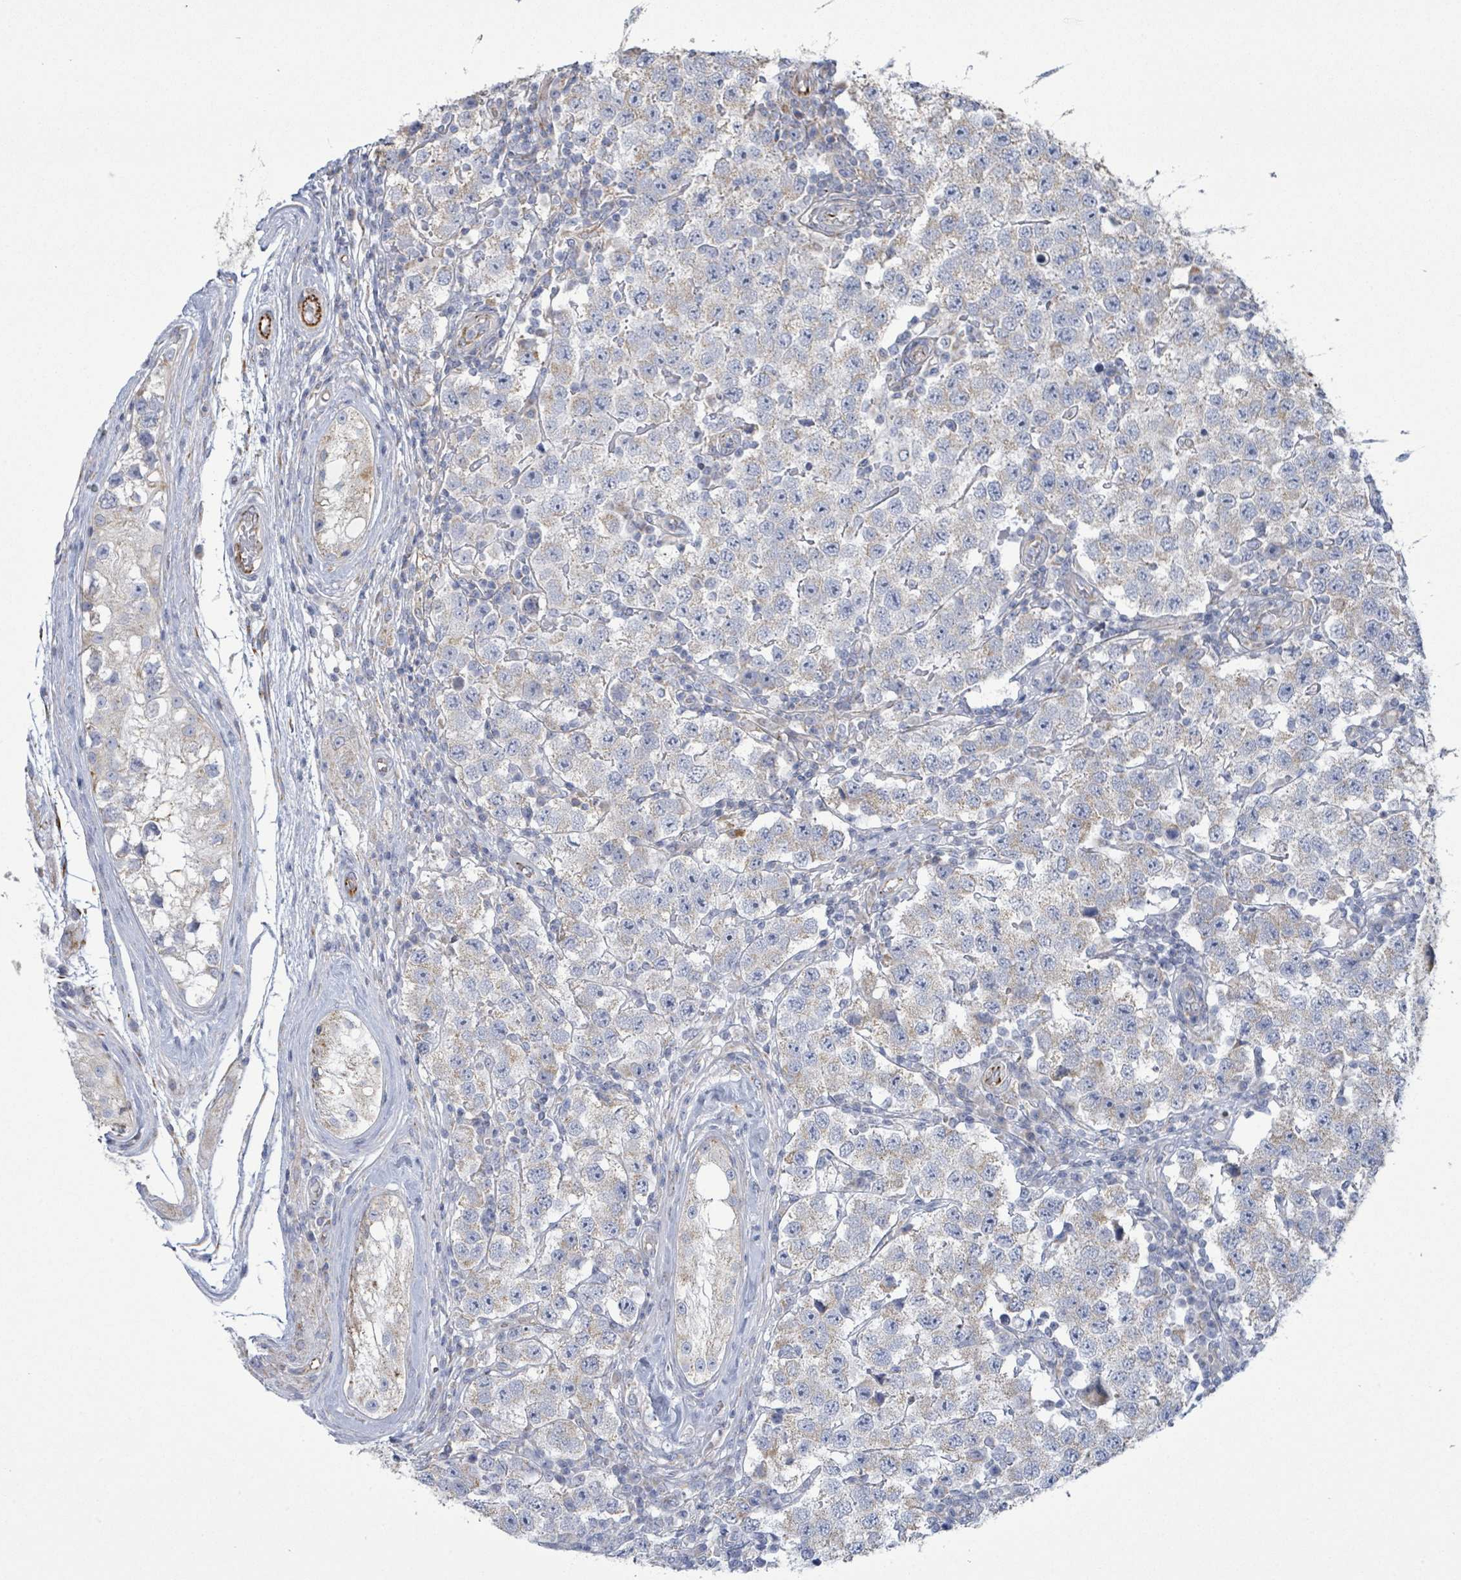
{"staining": {"intensity": "weak", "quantity": "<25%", "location": "cytoplasmic/membranous"}, "tissue": "testis cancer", "cell_type": "Tumor cells", "image_type": "cancer", "snomed": [{"axis": "morphology", "description": "Seminoma, NOS"}, {"axis": "topography", "description": "Testis"}], "caption": "Seminoma (testis) stained for a protein using immunohistochemistry demonstrates no staining tumor cells.", "gene": "ALG12", "patient": {"sex": "male", "age": 34}}